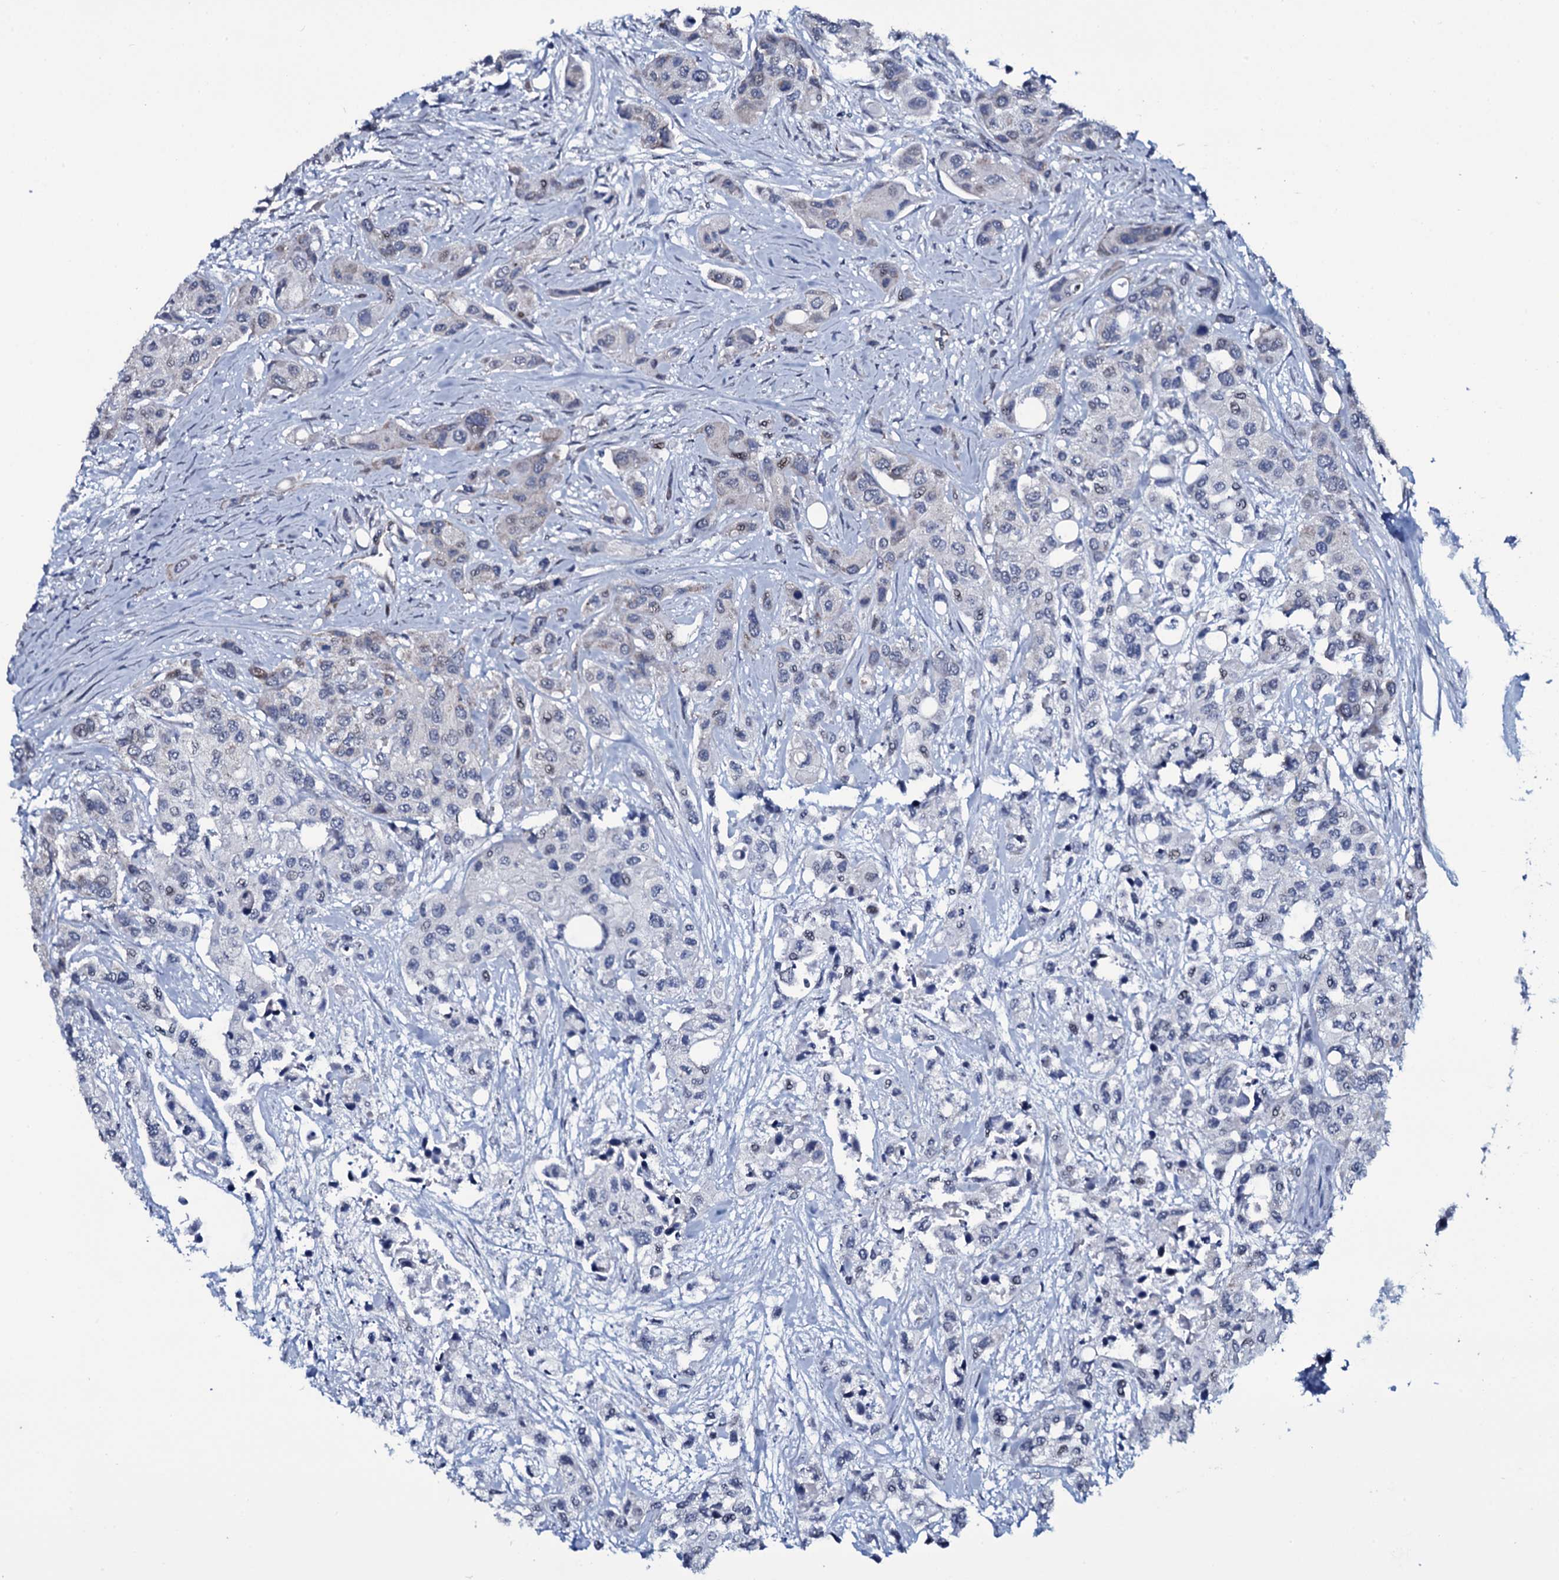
{"staining": {"intensity": "negative", "quantity": "none", "location": "none"}, "tissue": "urothelial cancer", "cell_type": "Tumor cells", "image_type": "cancer", "snomed": [{"axis": "morphology", "description": "Normal tissue, NOS"}, {"axis": "morphology", "description": "Urothelial carcinoma, High grade"}, {"axis": "topography", "description": "Vascular tissue"}, {"axis": "topography", "description": "Urinary bladder"}], "caption": "High power microscopy histopathology image of an immunohistochemistry image of high-grade urothelial carcinoma, revealing no significant staining in tumor cells.", "gene": "WIPF3", "patient": {"sex": "female", "age": 56}}